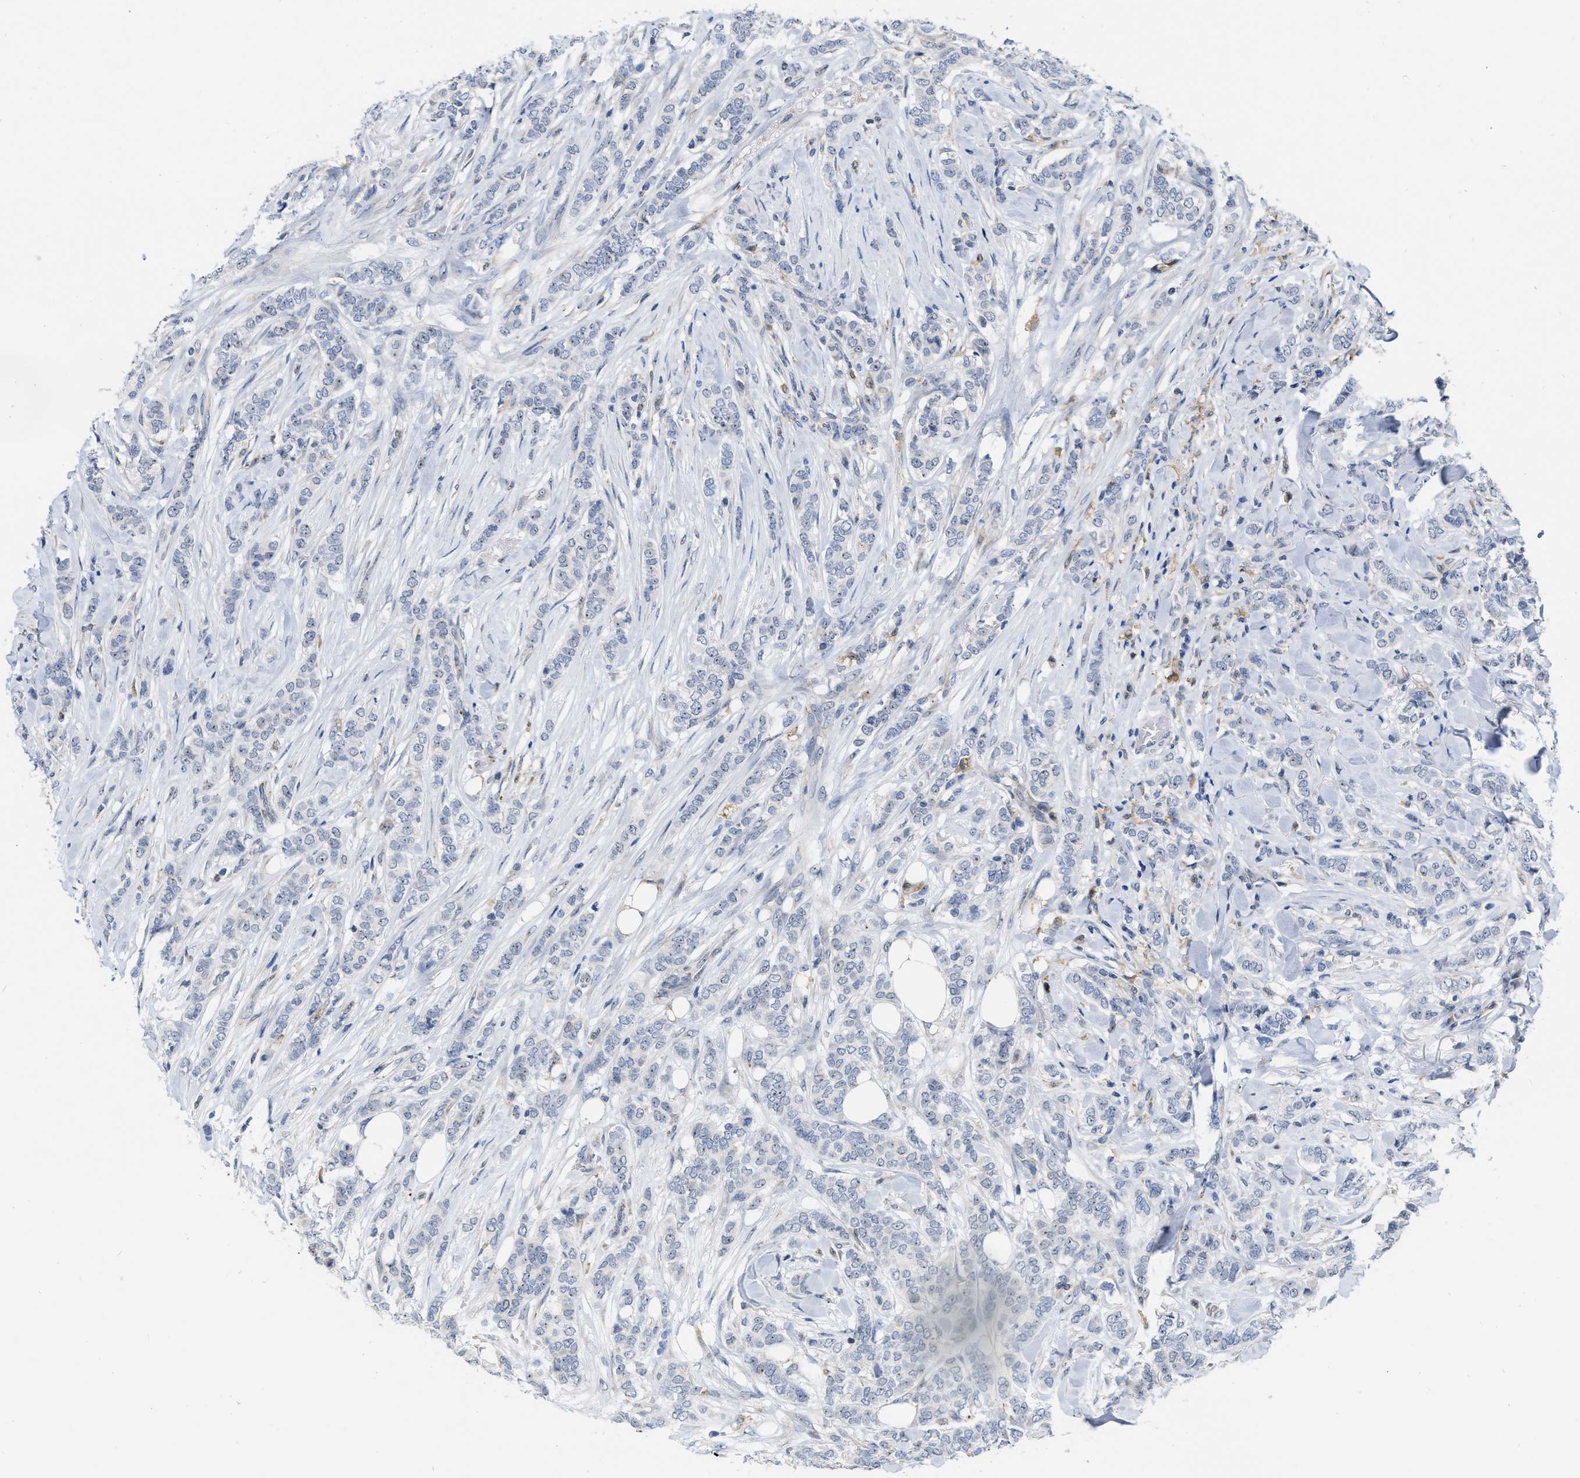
{"staining": {"intensity": "weak", "quantity": ">75%", "location": "nuclear"}, "tissue": "breast cancer", "cell_type": "Tumor cells", "image_type": "cancer", "snomed": [{"axis": "morphology", "description": "Lobular carcinoma"}, {"axis": "topography", "description": "Skin"}, {"axis": "topography", "description": "Breast"}], "caption": "High-power microscopy captured an immunohistochemistry (IHC) histopathology image of breast cancer, revealing weak nuclear positivity in about >75% of tumor cells.", "gene": "ELAC2", "patient": {"sex": "female", "age": 46}}